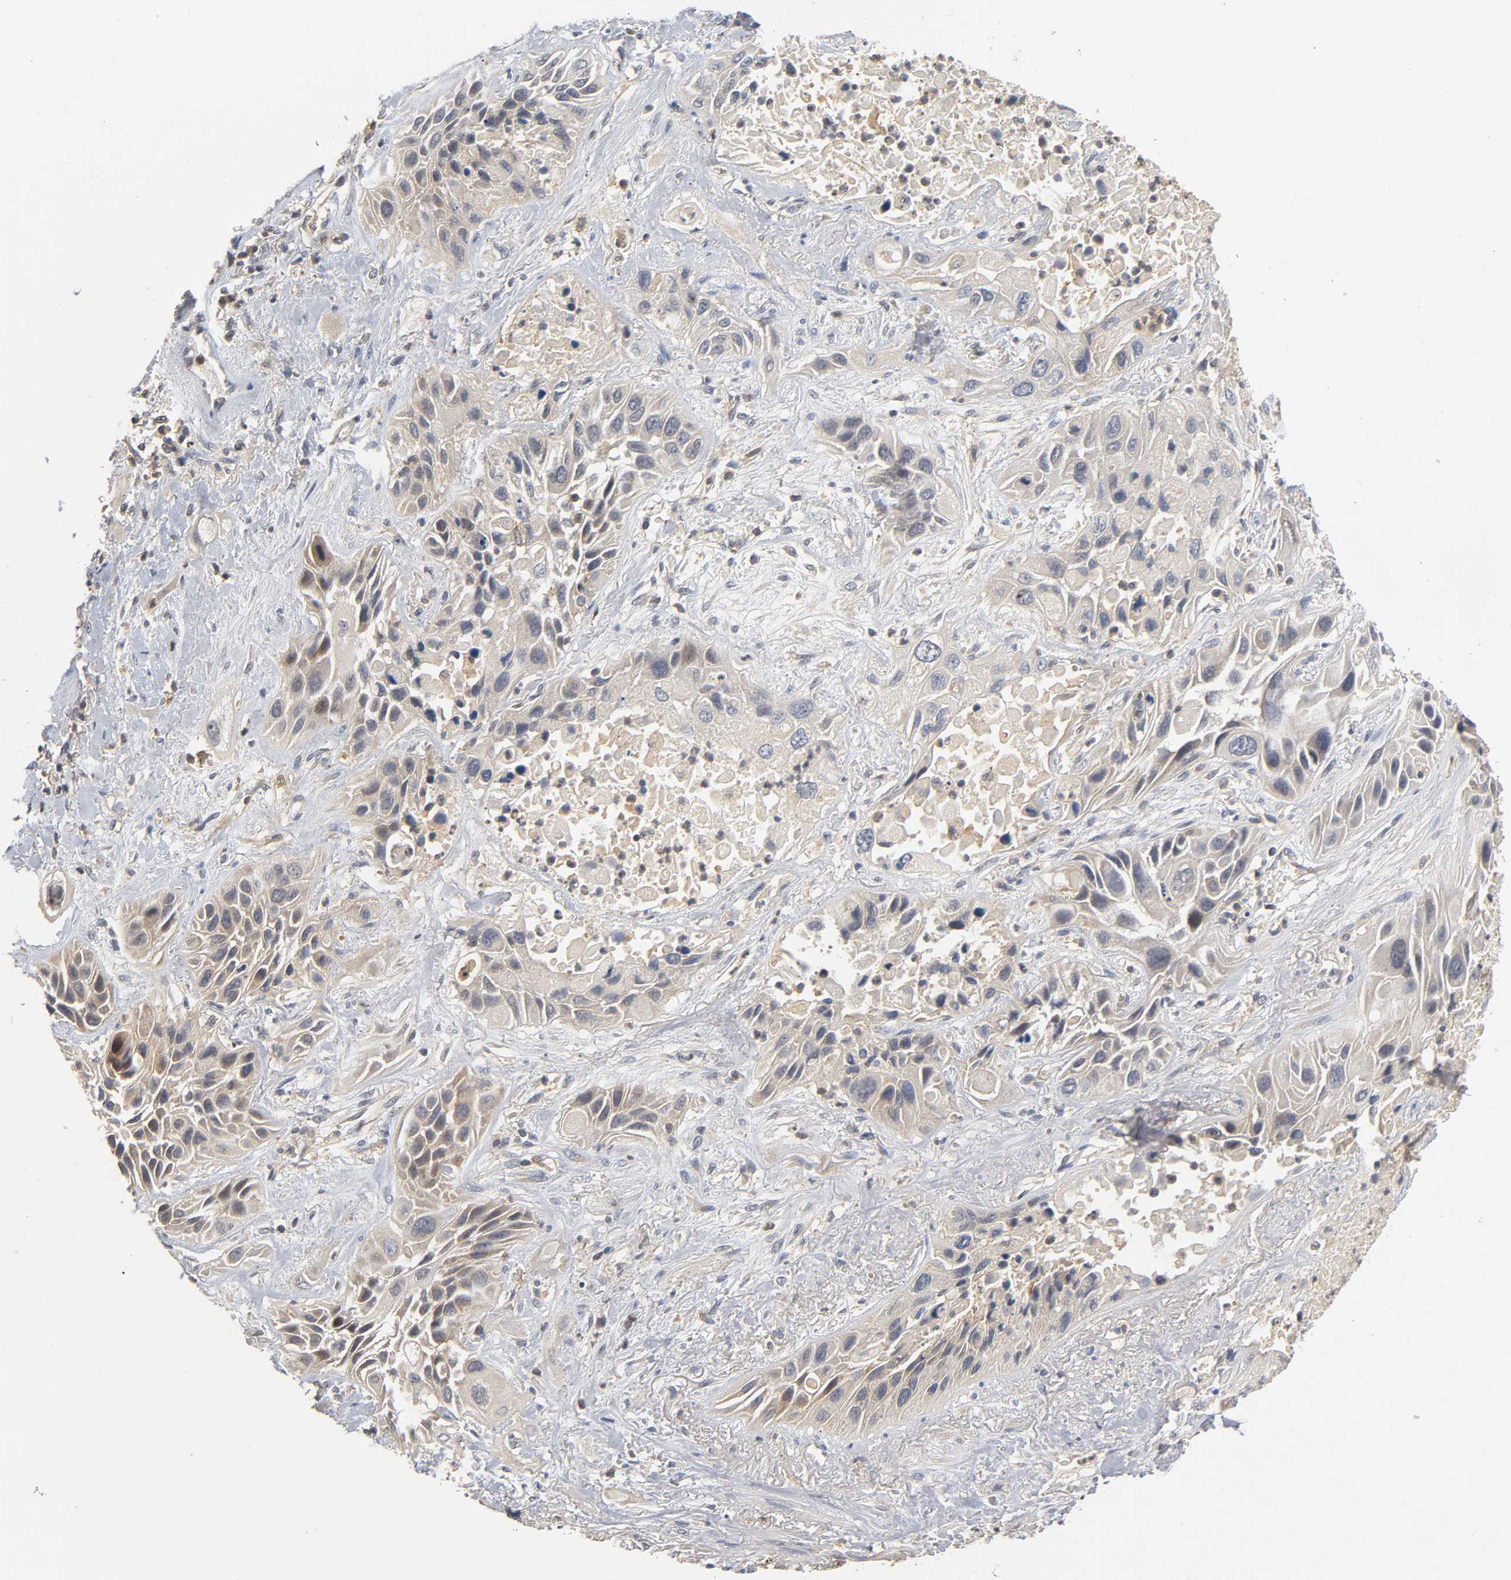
{"staining": {"intensity": "moderate", "quantity": "25%-75%", "location": "cytoplasmic/membranous,nuclear"}, "tissue": "lung cancer", "cell_type": "Tumor cells", "image_type": "cancer", "snomed": [{"axis": "morphology", "description": "Squamous cell carcinoma, NOS"}, {"axis": "topography", "description": "Lung"}], "caption": "Human squamous cell carcinoma (lung) stained with a protein marker exhibits moderate staining in tumor cells.", "gene": "ACTR2", "patient": {"sex": "female", "age": 76}}